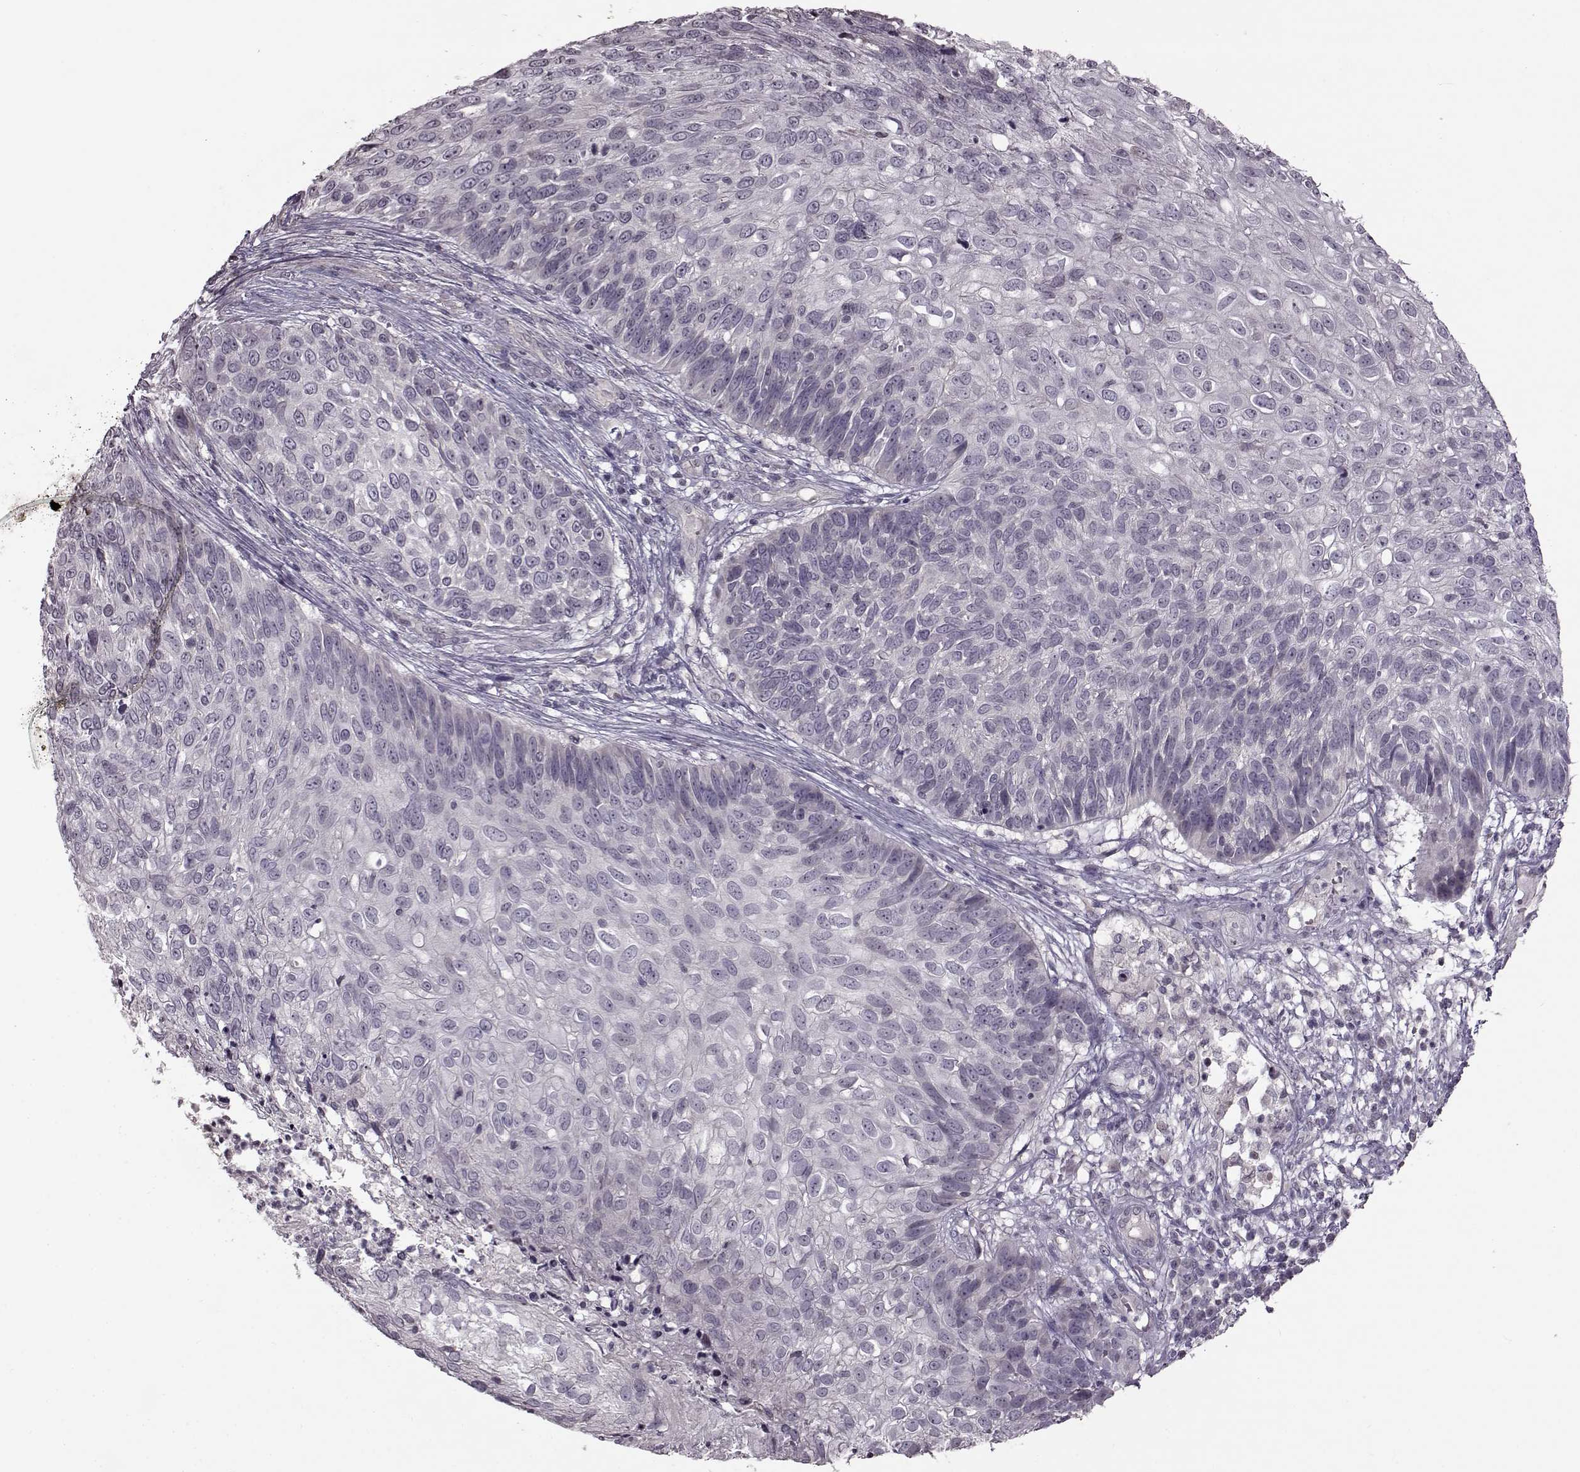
{"staining": {"intensity": "negative", "quantity": "none", "location": "none"}, "tissue": "skin cancer", "cell_type": "Tumor cells", "image_type": "cancer", "snomed": [{"axis": "morphology", "description": "Squamous cell carcinoma, NOS"}, {"axis": "topography", "description": "Skin"}], "caption": "This is an immunohistochemistry photomicrograph of skin squamous cell carcinoma. There is no expression in tumor cells.", "gene": "FSHB", "patient": {"sex": "male", "age": 92}}